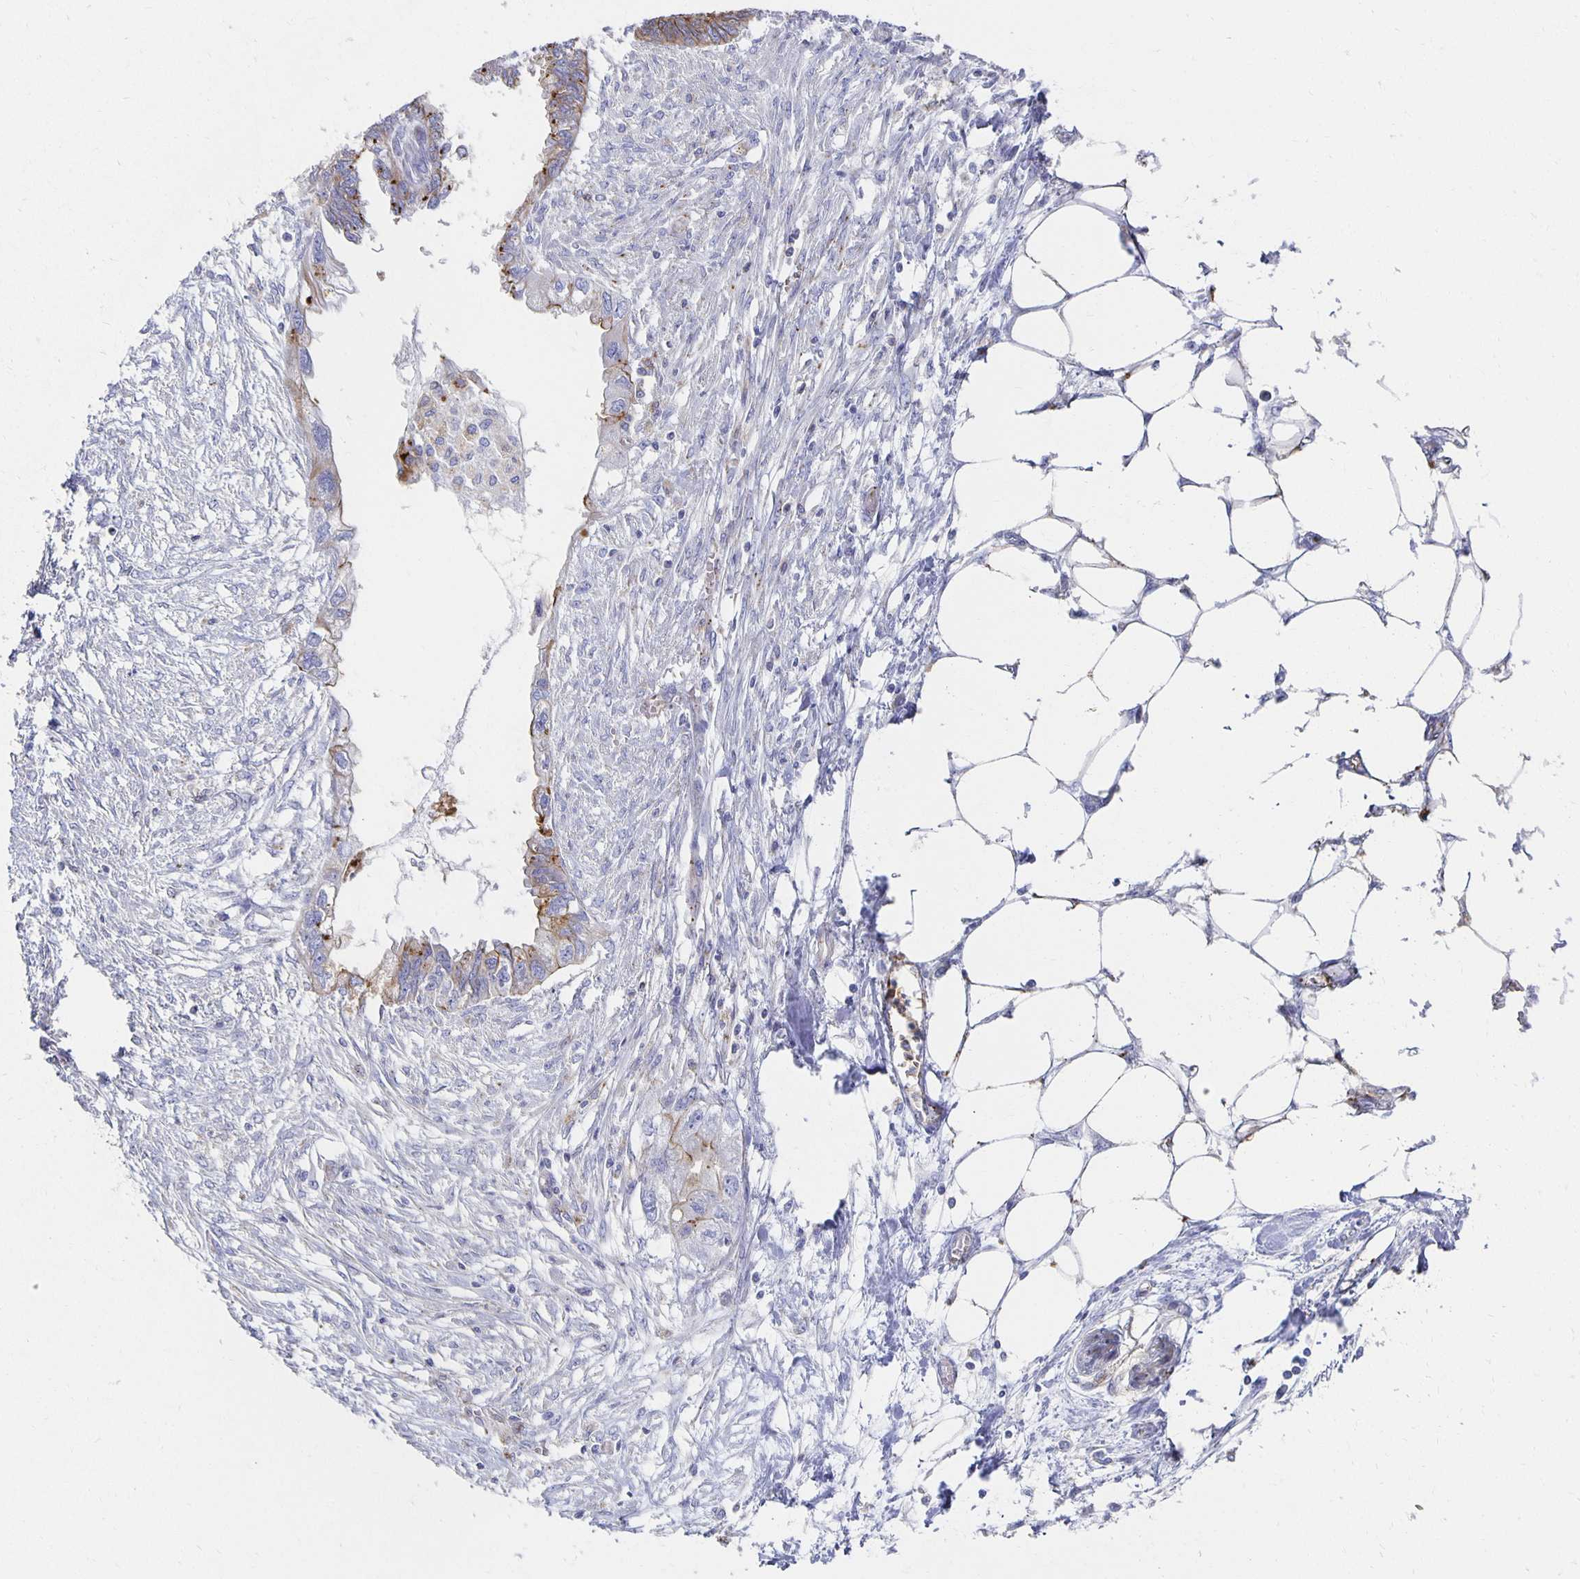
{"staining": {"intensity": "moderate", "quantity": "<25%", "location": "cytoplasmic/membranous"}, "tissue": "endometrial cancer", "cell_type": "Tumor cells", "image_type": "cancer", "snomed": [{"axis": "morphology", "description": "Adenocarcinoma, NOS"}, {"axis": "morphology", "description": "Adenocarcinoma, metastatic, NOS"}, {"axis": "topography", "description": "Adipose tissue"}, {"axis": "topography", "description": "Endometrium"}], "caption": "This is a histology image of immunohistochemistry staining of endometrial cancer (adenocarcinoma), which shows moderate staining in the cytoplasmic/membranous of tumor cells.", "gene": "TAAR1", "patient": {"sex": "female", "age": 67}}